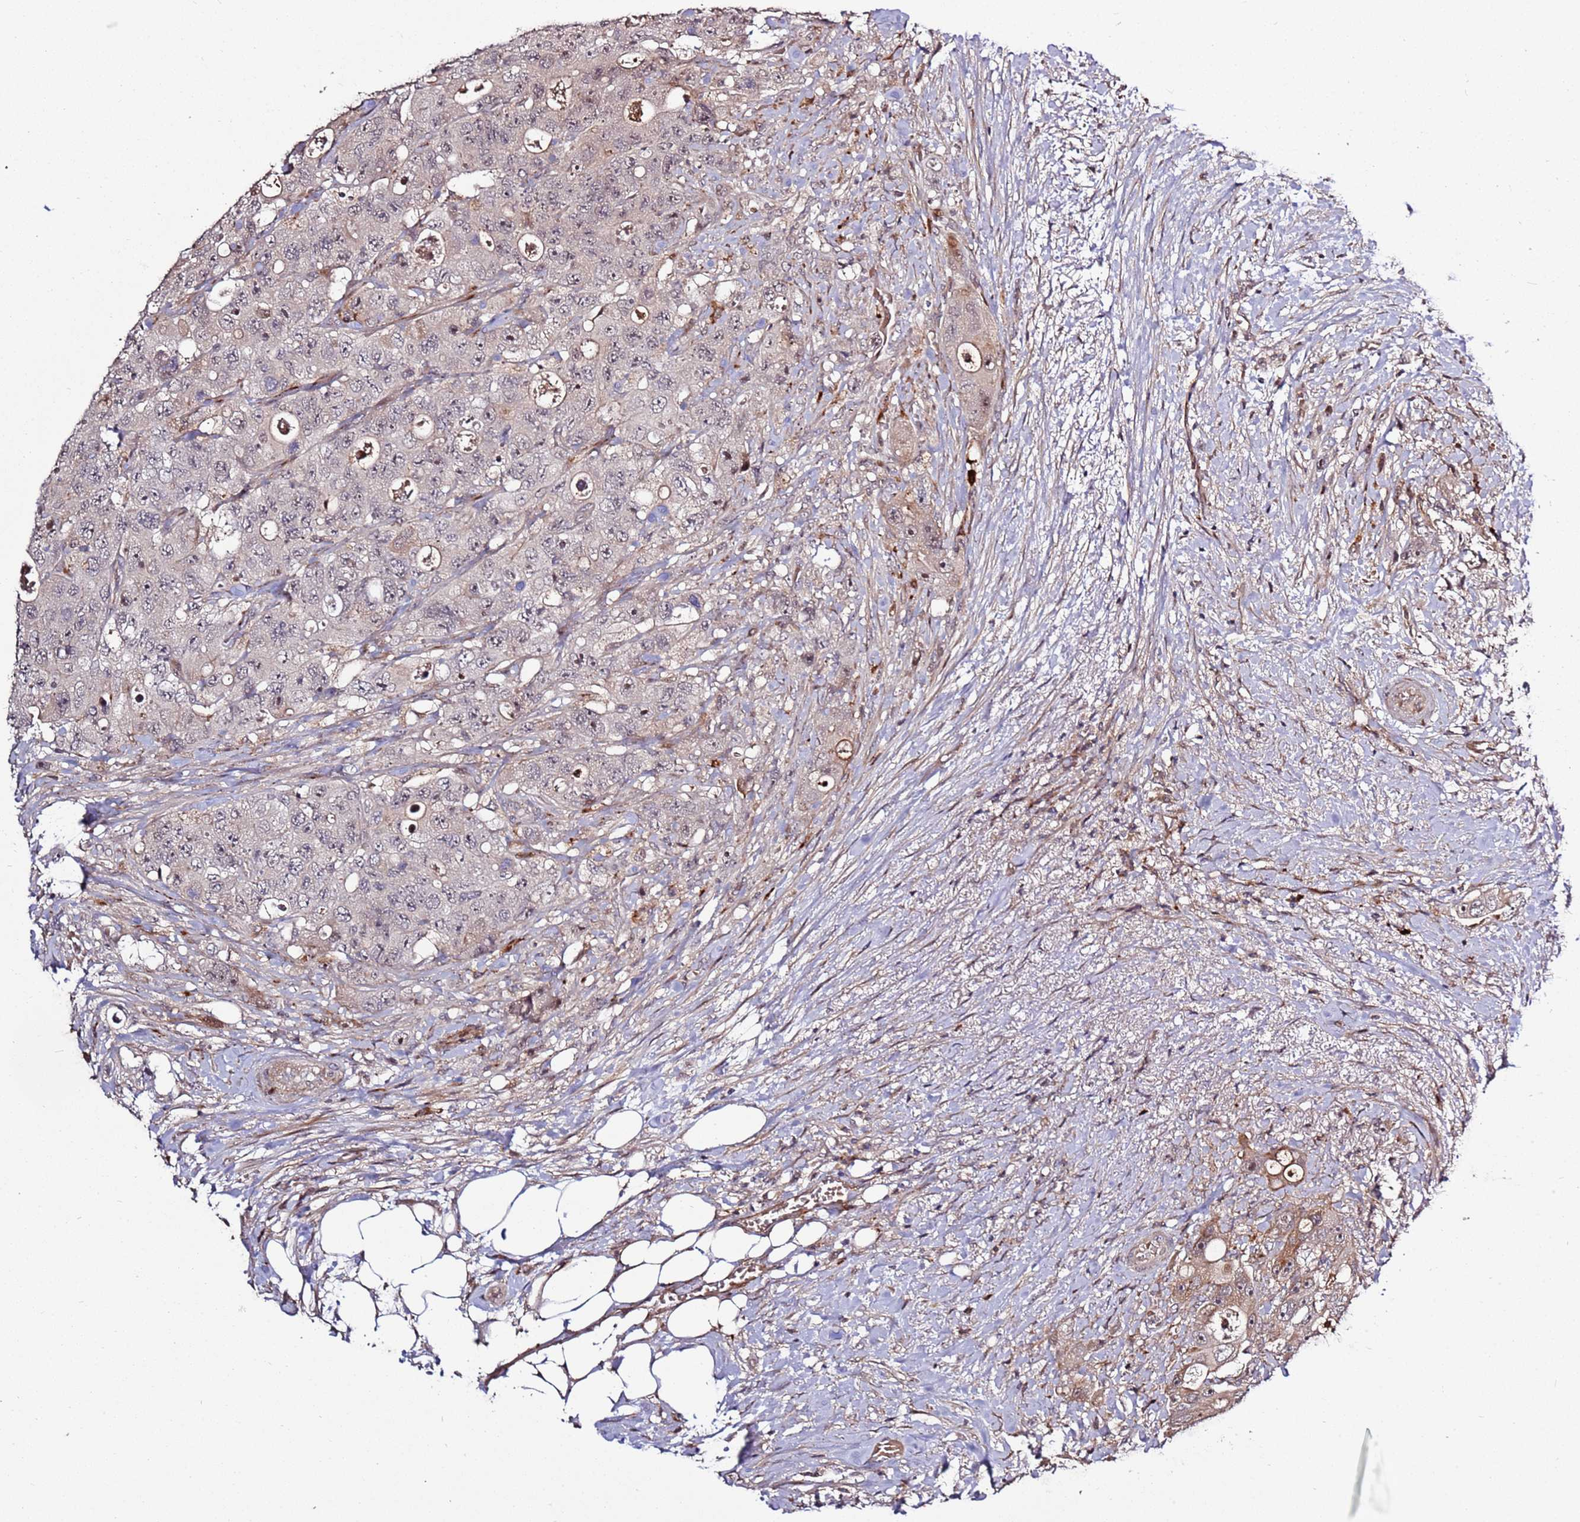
{"staining": {"intensity": "moderate", "quantity": "<25%", "location": "cytoplasmic/membranous"}, "tissue": "colorectal cancer", "cell_type": "Tumor cells", "image_type": "cancer", "snomed": [{"axis": "morphology", "description": "Adenocarcinoma, NOS"}, {"axis": "topography", "description": "Colon"}], "caption": "A photomicrograph of adenocarcinoma (colorectal) stained for a protein shows moderate cytoplasmic/membranous brown staining in tumor cells. The staining was performed using DAB, with brown indicating positive protein expression. Nuclei are stained blue with hematoxylin.", "gene": "RHBDL1", "patient": {"sex": "female", "age": 46}}